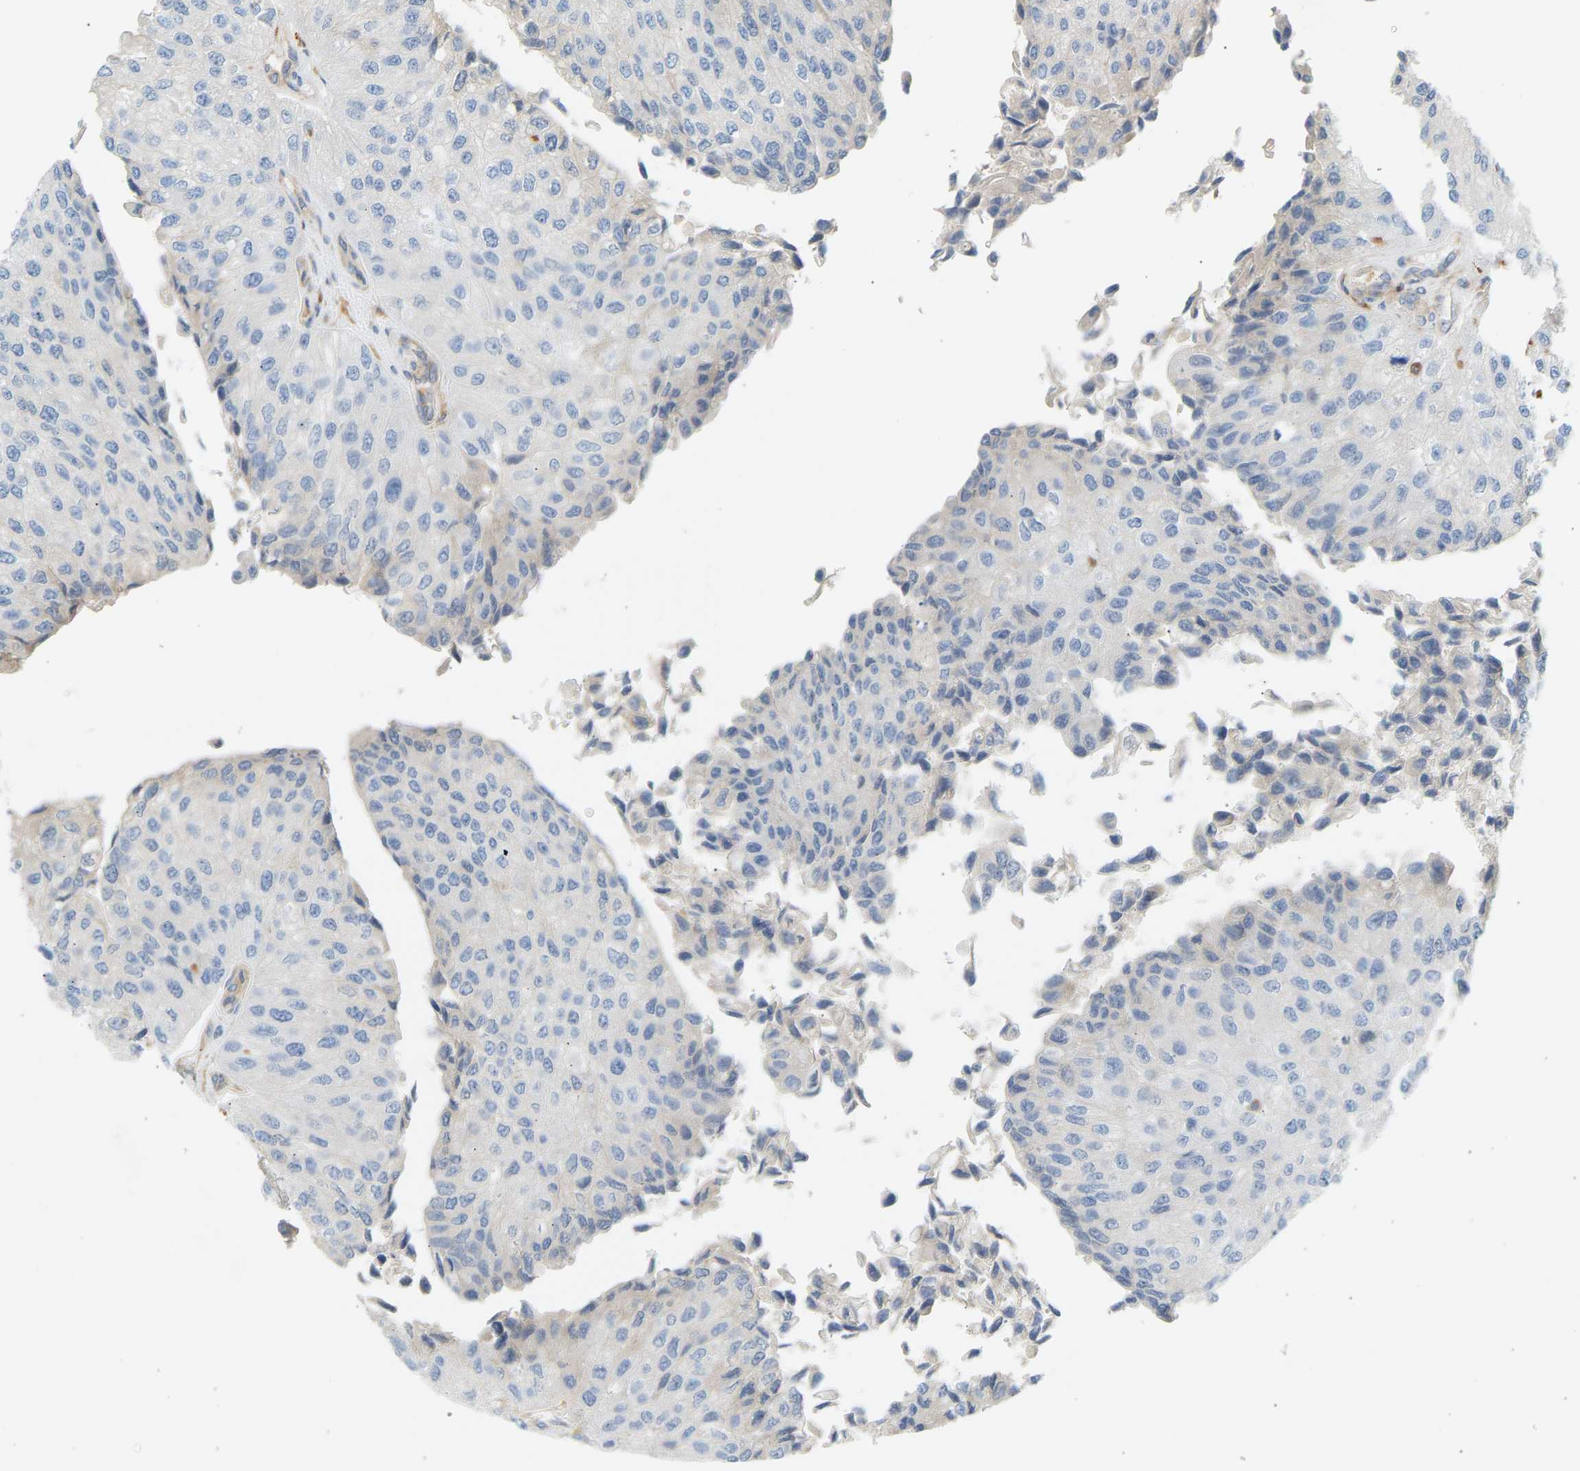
{"staining": {"intensity": "negative", "quantity": "none", "location": "none"}, "tissue": "urothelial cancer", "cell_type": "Tumor cells", "image_type": "cancer", "snomed": [{"axis": "morphology", "description": "Urothelial carcinoma, High grade"}, {"axis": "topography", "description": "Kidney"}, {"axis": "topography", "description": "Urinary bladder"}], "caption": "High magnification brightfield microscopy of high-grade urothelial carcinoma stained with DAB (3,3'-diaminobenzidine) (brown) and counterstained with hematoxylin (blue): tumor cells show no significant positivity.", "gene": "FNBP1", "patient": {"sex": "male", "age": 77}}